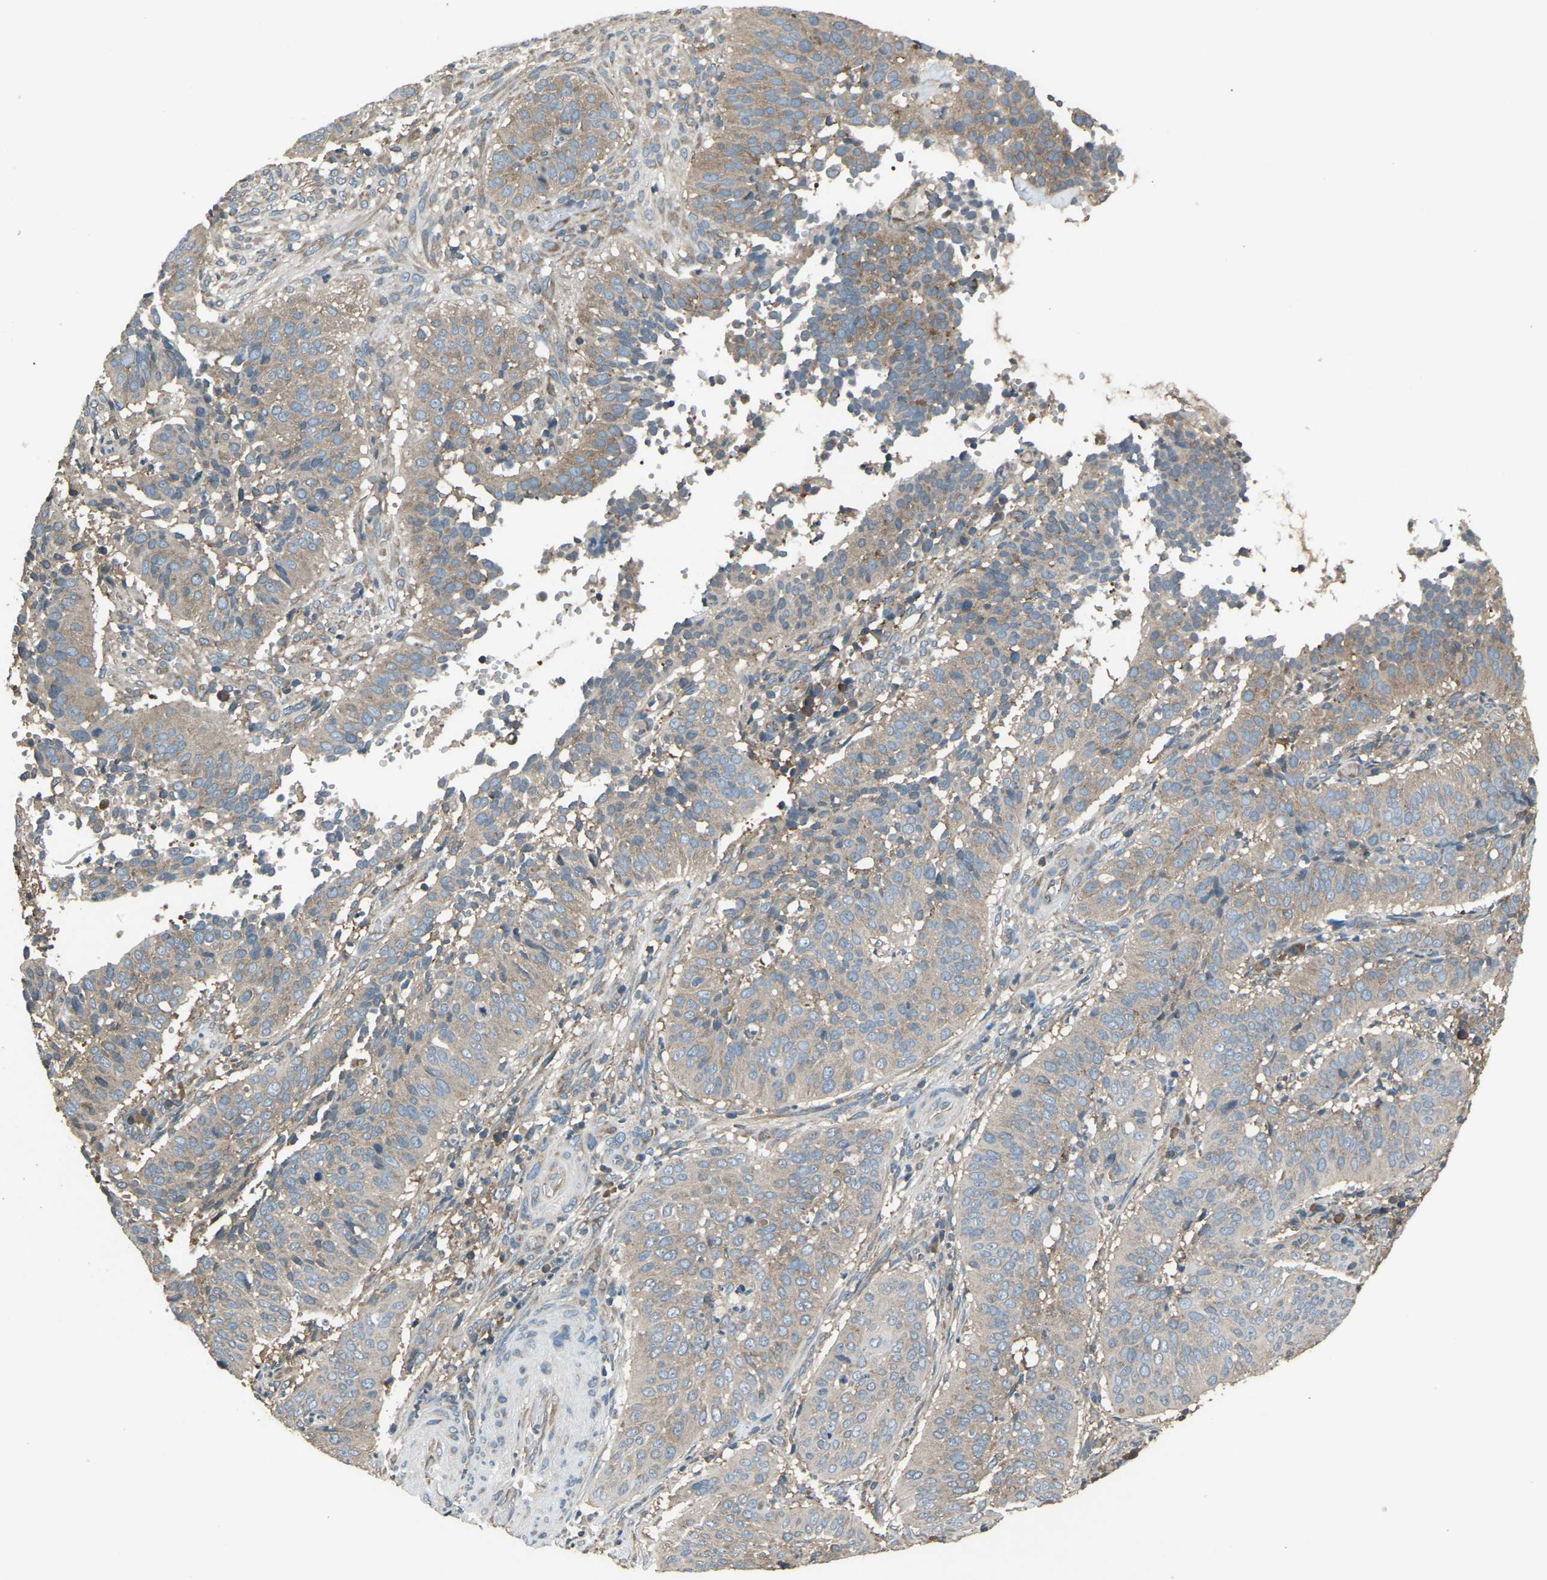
{"staining": {"intensity": "weak", "quantity": ">75%", "location": "cytoplasmic/membranous"}, "tissue": "cervical cancer", "cell_type": "Tumor cells", "image_type": "cancer", "snomed": [{"axis": "morphology", "description": "Normal tissue, NOS"}, {"axis": "morphology", "description": "Squamous cell carcinoma, NOS"}, {"axis": "topography", "description": "Cervix"}], "caption": "Immunohistochemistry staining of cervical squamous cell carcinoma, which demonstrates low levels of weak cytoplasmic/membranous positivity in about >75% of tumor cells indicating weak cytoplasmic/membranous protein staining. The staining was performed using DAB (brown) for protein detection and nuclei were counterstained in hematoxylin (blue).", "gene": "AIMP1", "patient": {"sex": "female", "age": 39}}